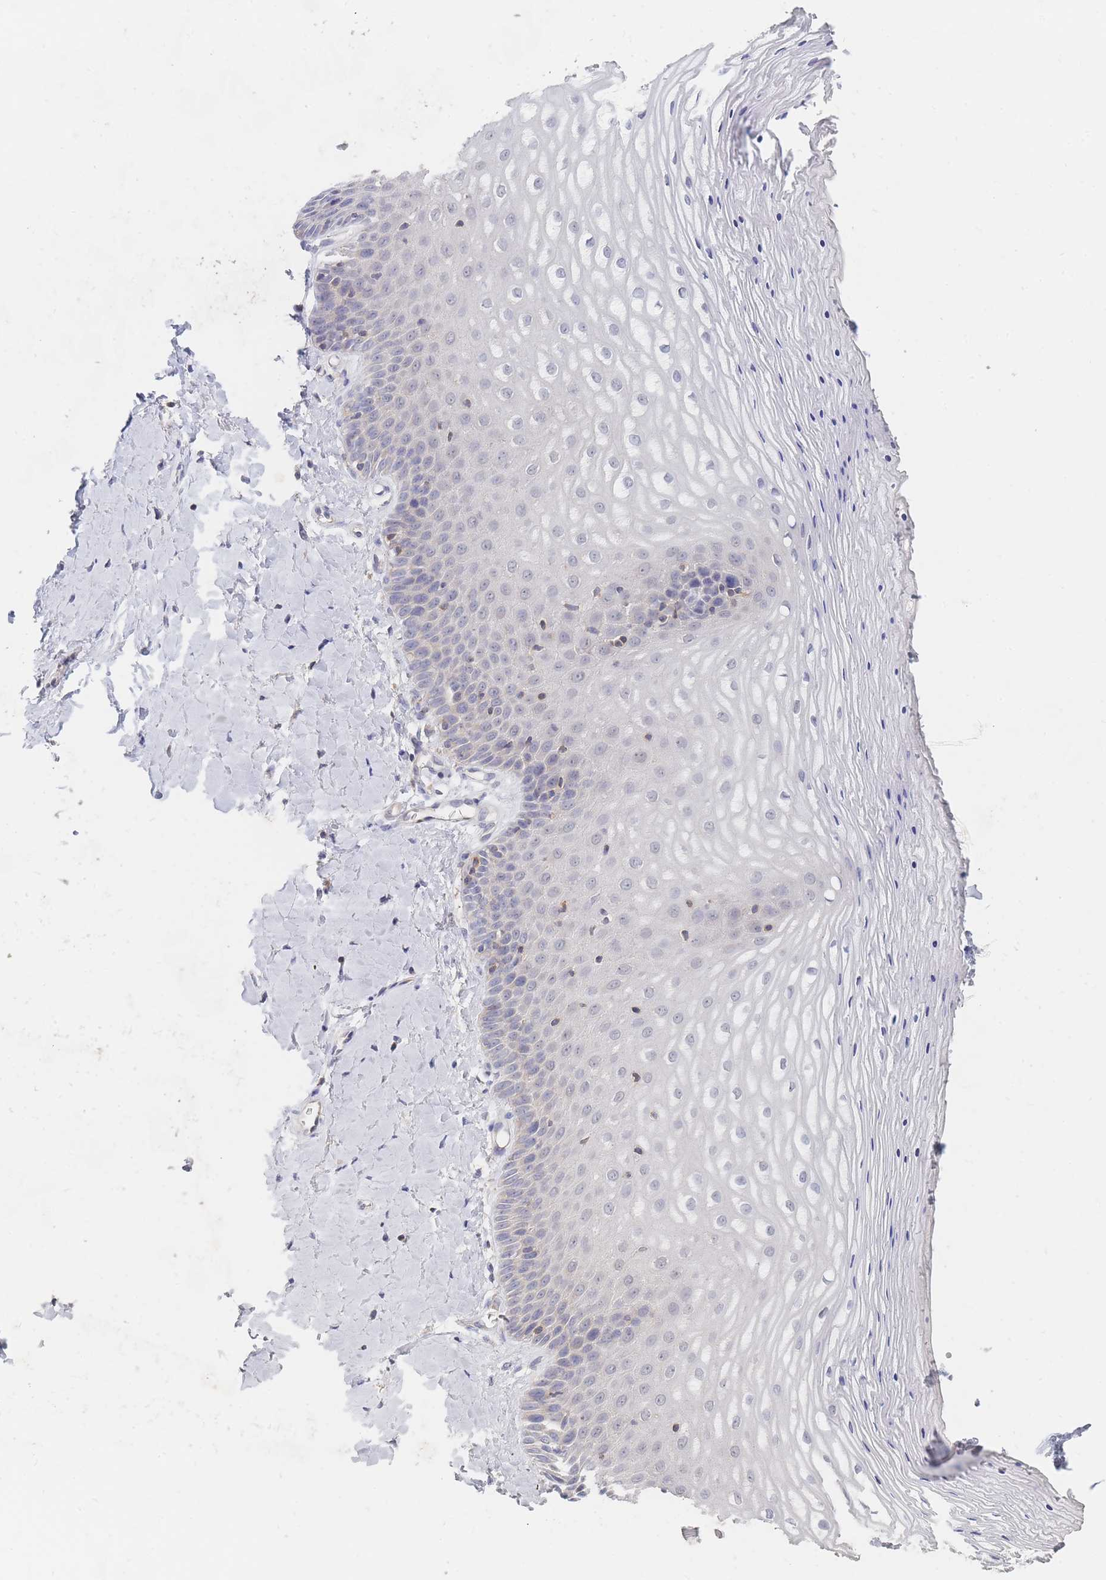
{"staining": {"intensity": "negative", "quantity": "none", "location": "none"}, "tissue": "vagina", "cell_type": "Squamous epithelial cells", "image_type": "normal", "snomed": [{"axis": "morphology", "description": "Normal tissue, NOS"}, {"axis": "topography", "description": "Vagina"}], "caption": "High power microscopy micrograph of an IHC photomicrograph of benign vagina, revealing no significant positivity in squamous epithelial cells. Nuclei are stained in blue.", "gene": "PPP6C", "patient": {"sex": "female", "age": 65}}